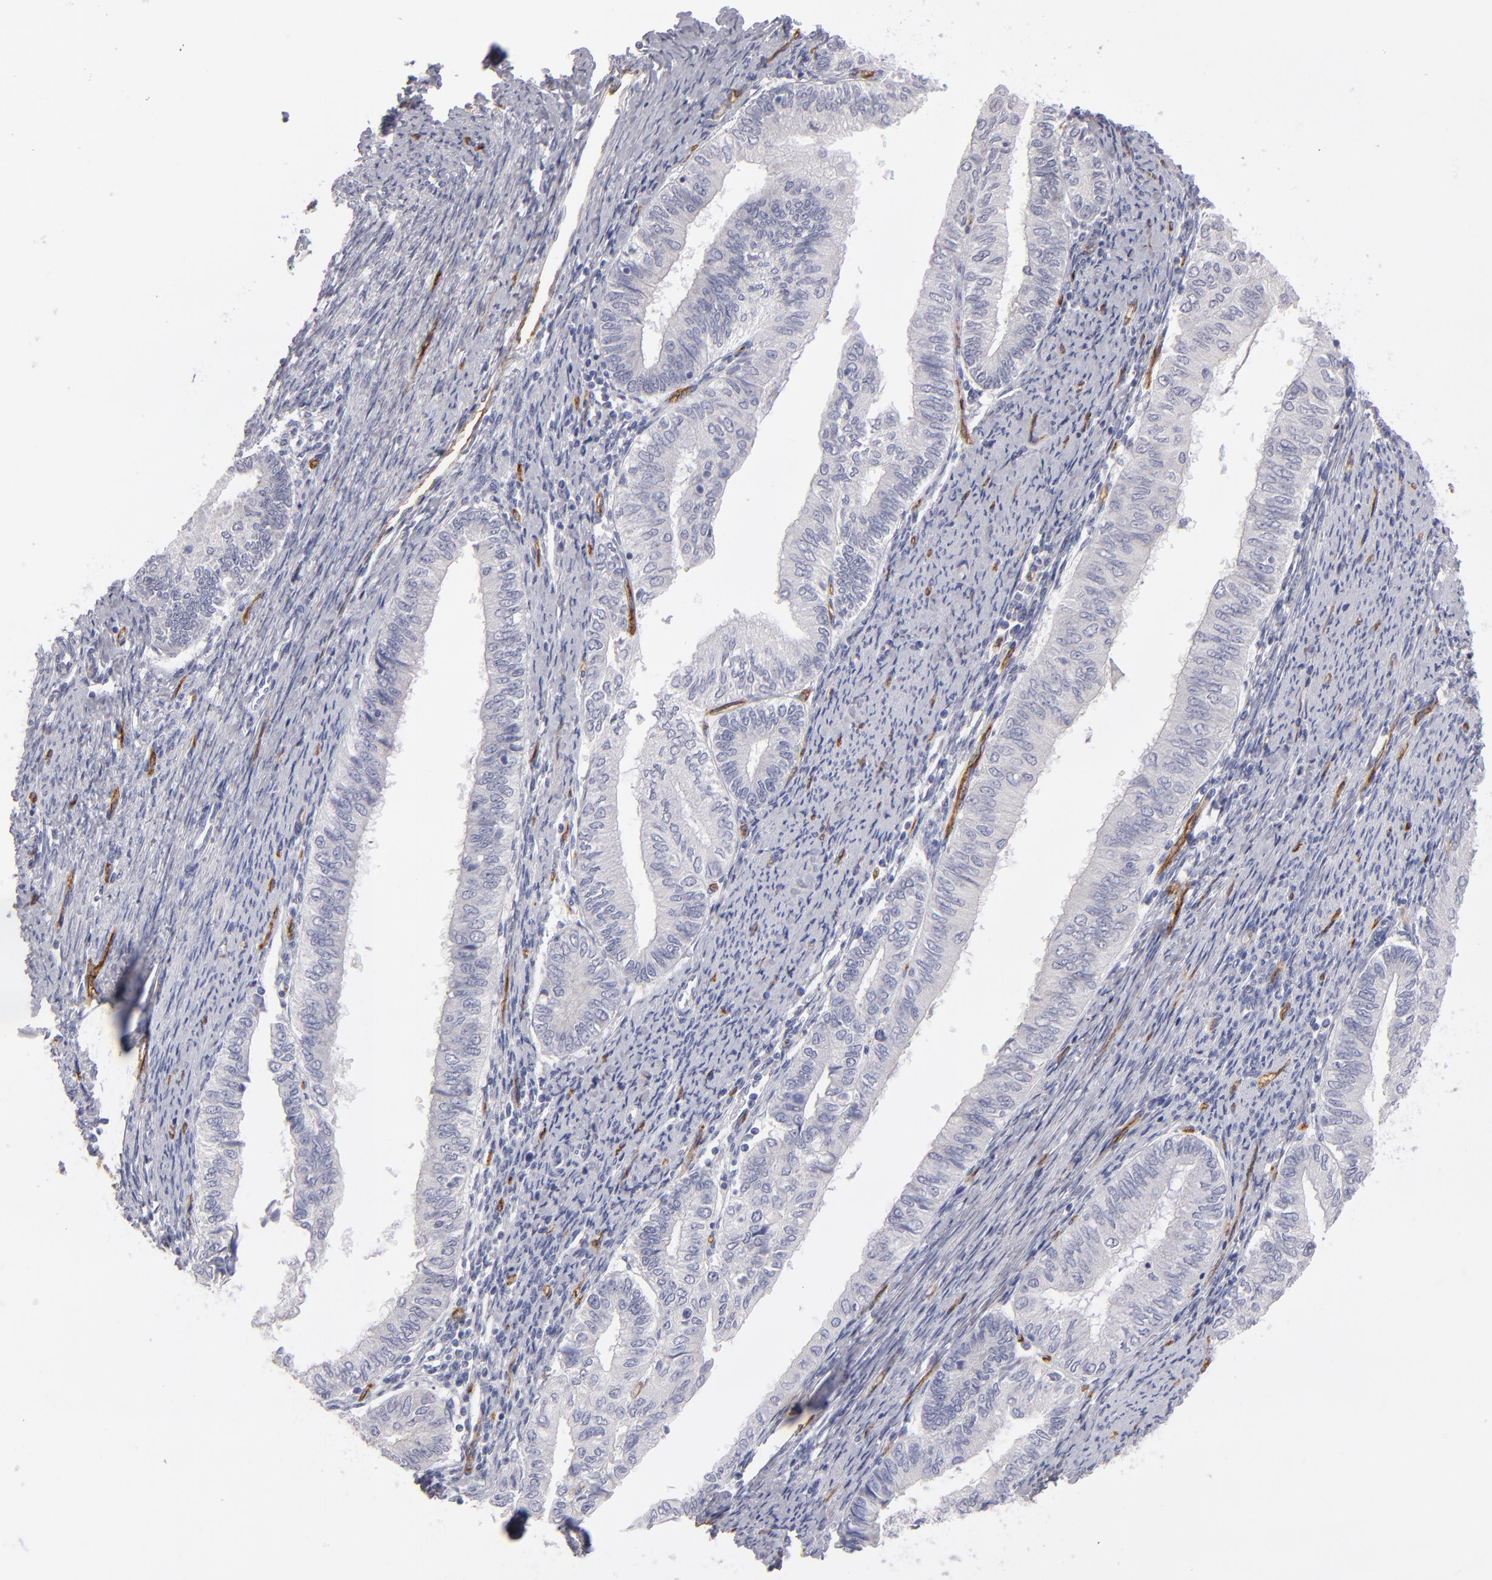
{"staining": {"intensity": "negative", "quantity": "none", "location": "none"}, "tissue": "endometrial cancer", "cell_type": "Tumor cells", "image_type": "cancer", "snomed": [{"axis": "morphology", "description": "Adenocarcinoma, NOS"}, {"axis": "topography", "description": "Endometrium"}], "caption": "DAB (3,3'-diaminobenzidine) immunohistochemical staining of human endometrial adenocarcinoma shows no significant positivity in tumor cells.", "gene": "PLVAP", "patient": {"sex": "female", "age": 66}}